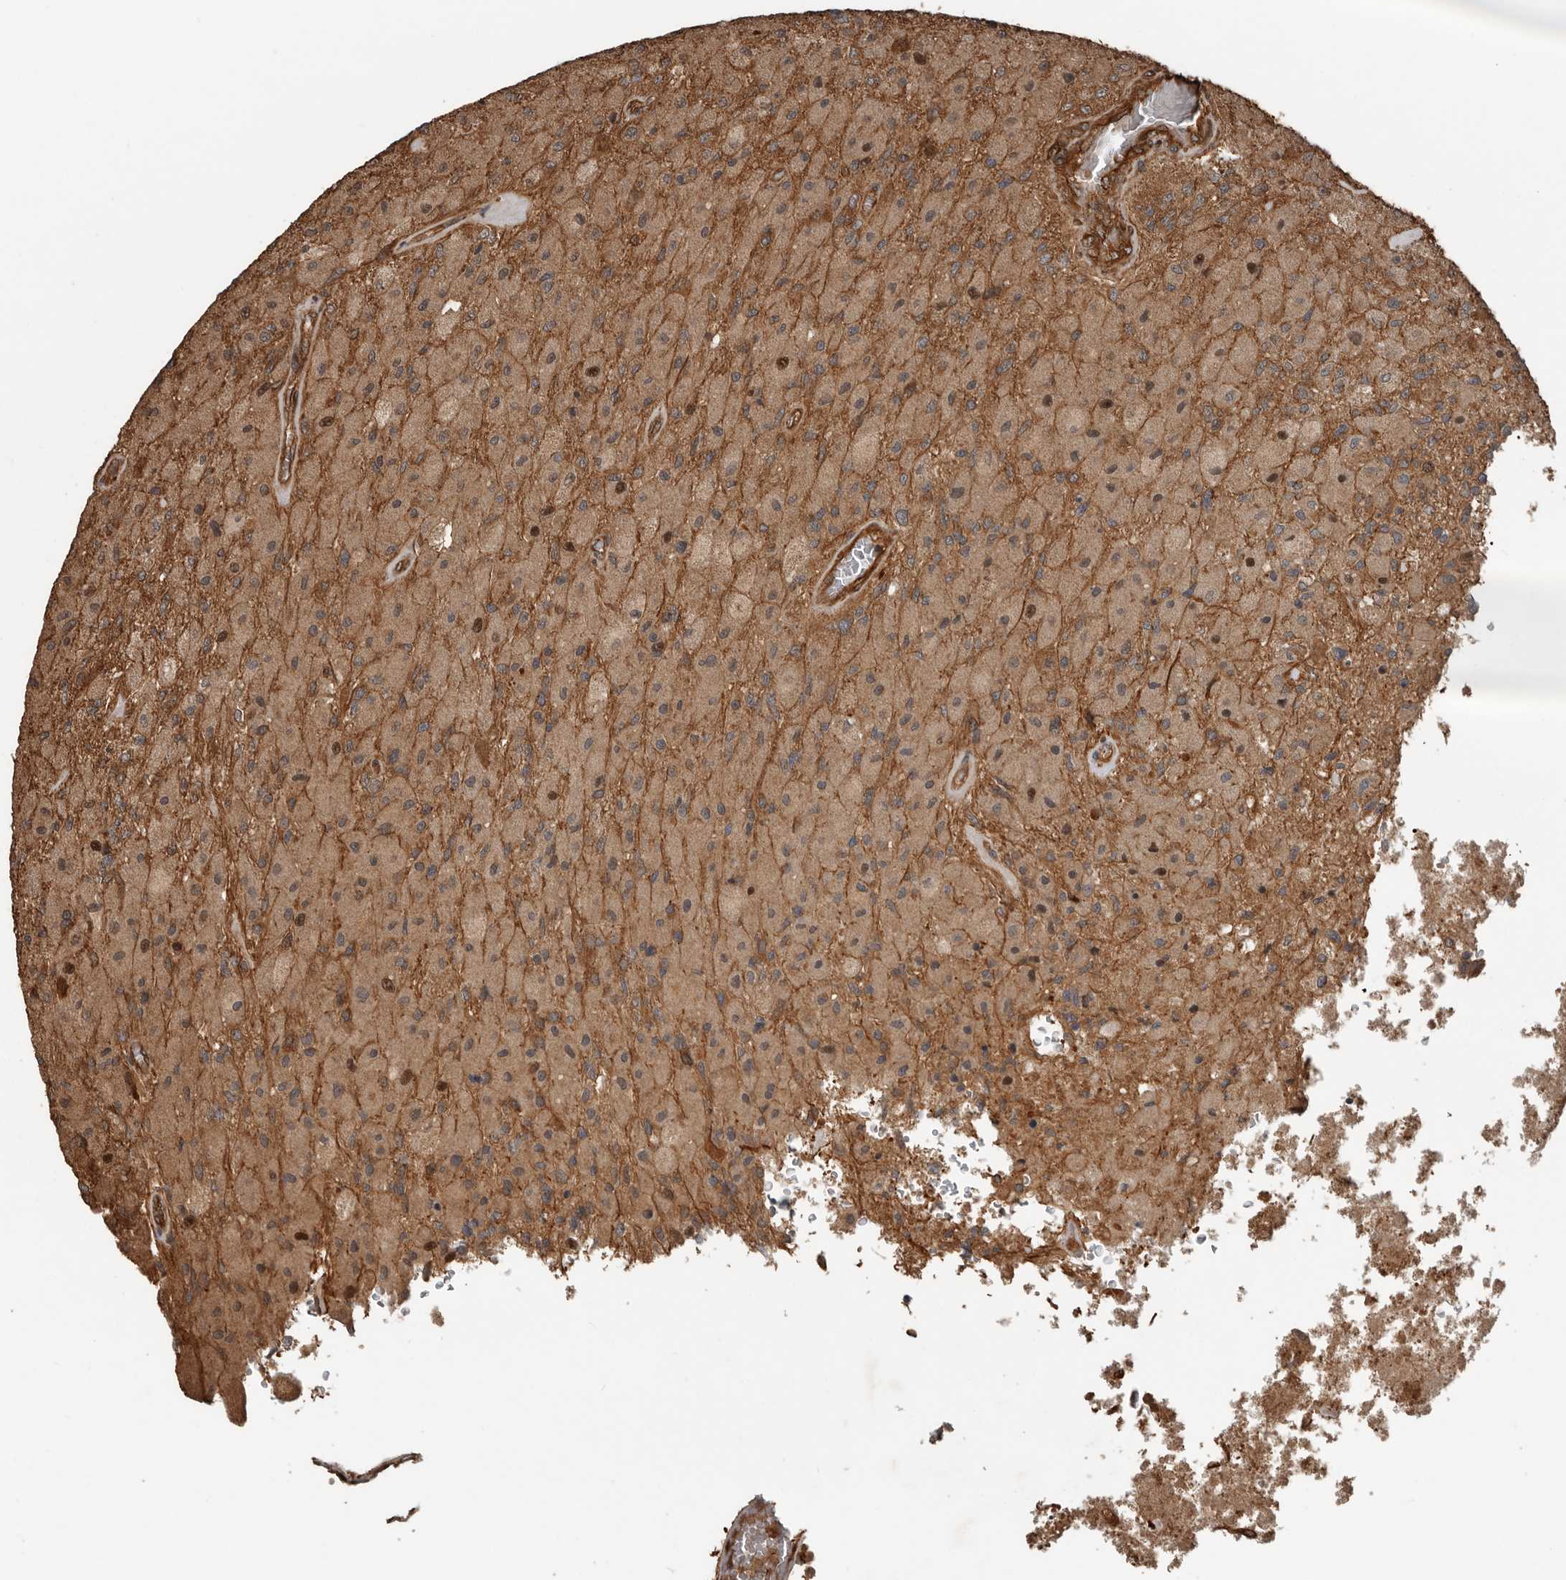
{"staining": {"intensity": "weak", "quantity": "25%-75%", "location": "cytoplasmic/membranous"}, "tissue": "glioma", "cell_type": "Tumor cells", "image_type": "cancer", "snomed": [{"axis": "morphology", "description": "Normal tissue, NOS"}, {"axis": "morphology", "description": "Glioma, malignant, High grade"}, {"axis": "topography", "description": "Cerebral cortex"}], "caption": "Malignant high-grade glioma stained for a protein (brown) reveals weak cytoplasmic/membranous positive expression in about 25%-75% of tumor cells.", "gene": "YOD1", "patient": {"sex": "male", "age": 77}}